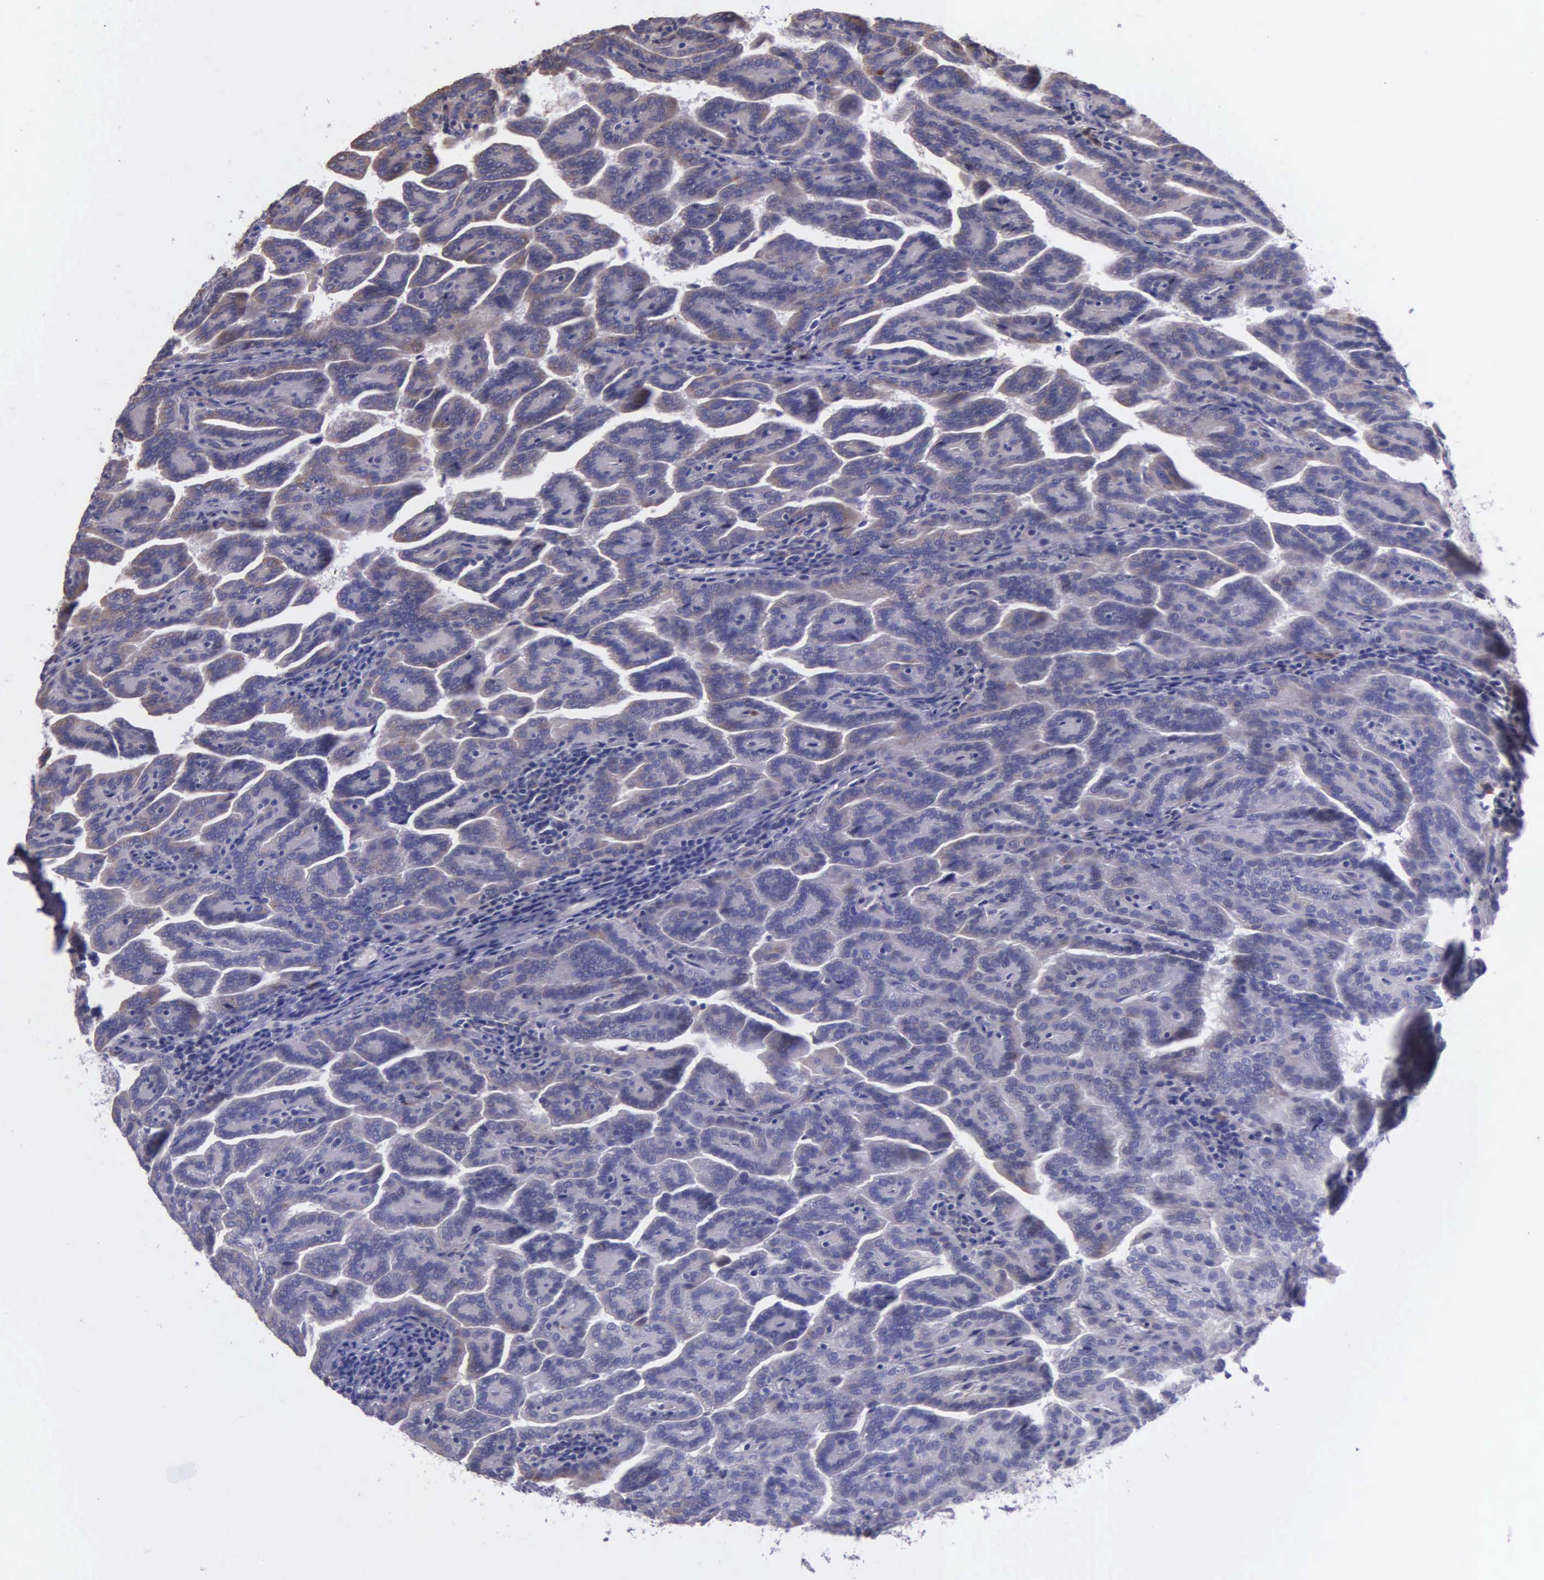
{"staining": {"intensity": "weak", "quantity": "25%-75%", "location": "cytoplasmic/membranous"}, "tissue": "renal cancer", "cell_type": "Tumor cells", "image_type": "cancer", "snomed": [{"axis": "morphology", "description": "Adenocarcinoma, NOS"}, {"axis": "topography", "description": "Kidney"}], "caption": "Immunohistochemistry micrograph of neoplastic tissue: human adenocarcinoma (renal) stained using immunohistochemistry (IHC) displays low levels of weak protein expression localized specifically in the cytoplasmic/membranous of tumor cells, appearing as a cytoplasmic/membranous brown color.", "gene": "ZC3H12B", "patient": {"sex": "male", "age": 61}}